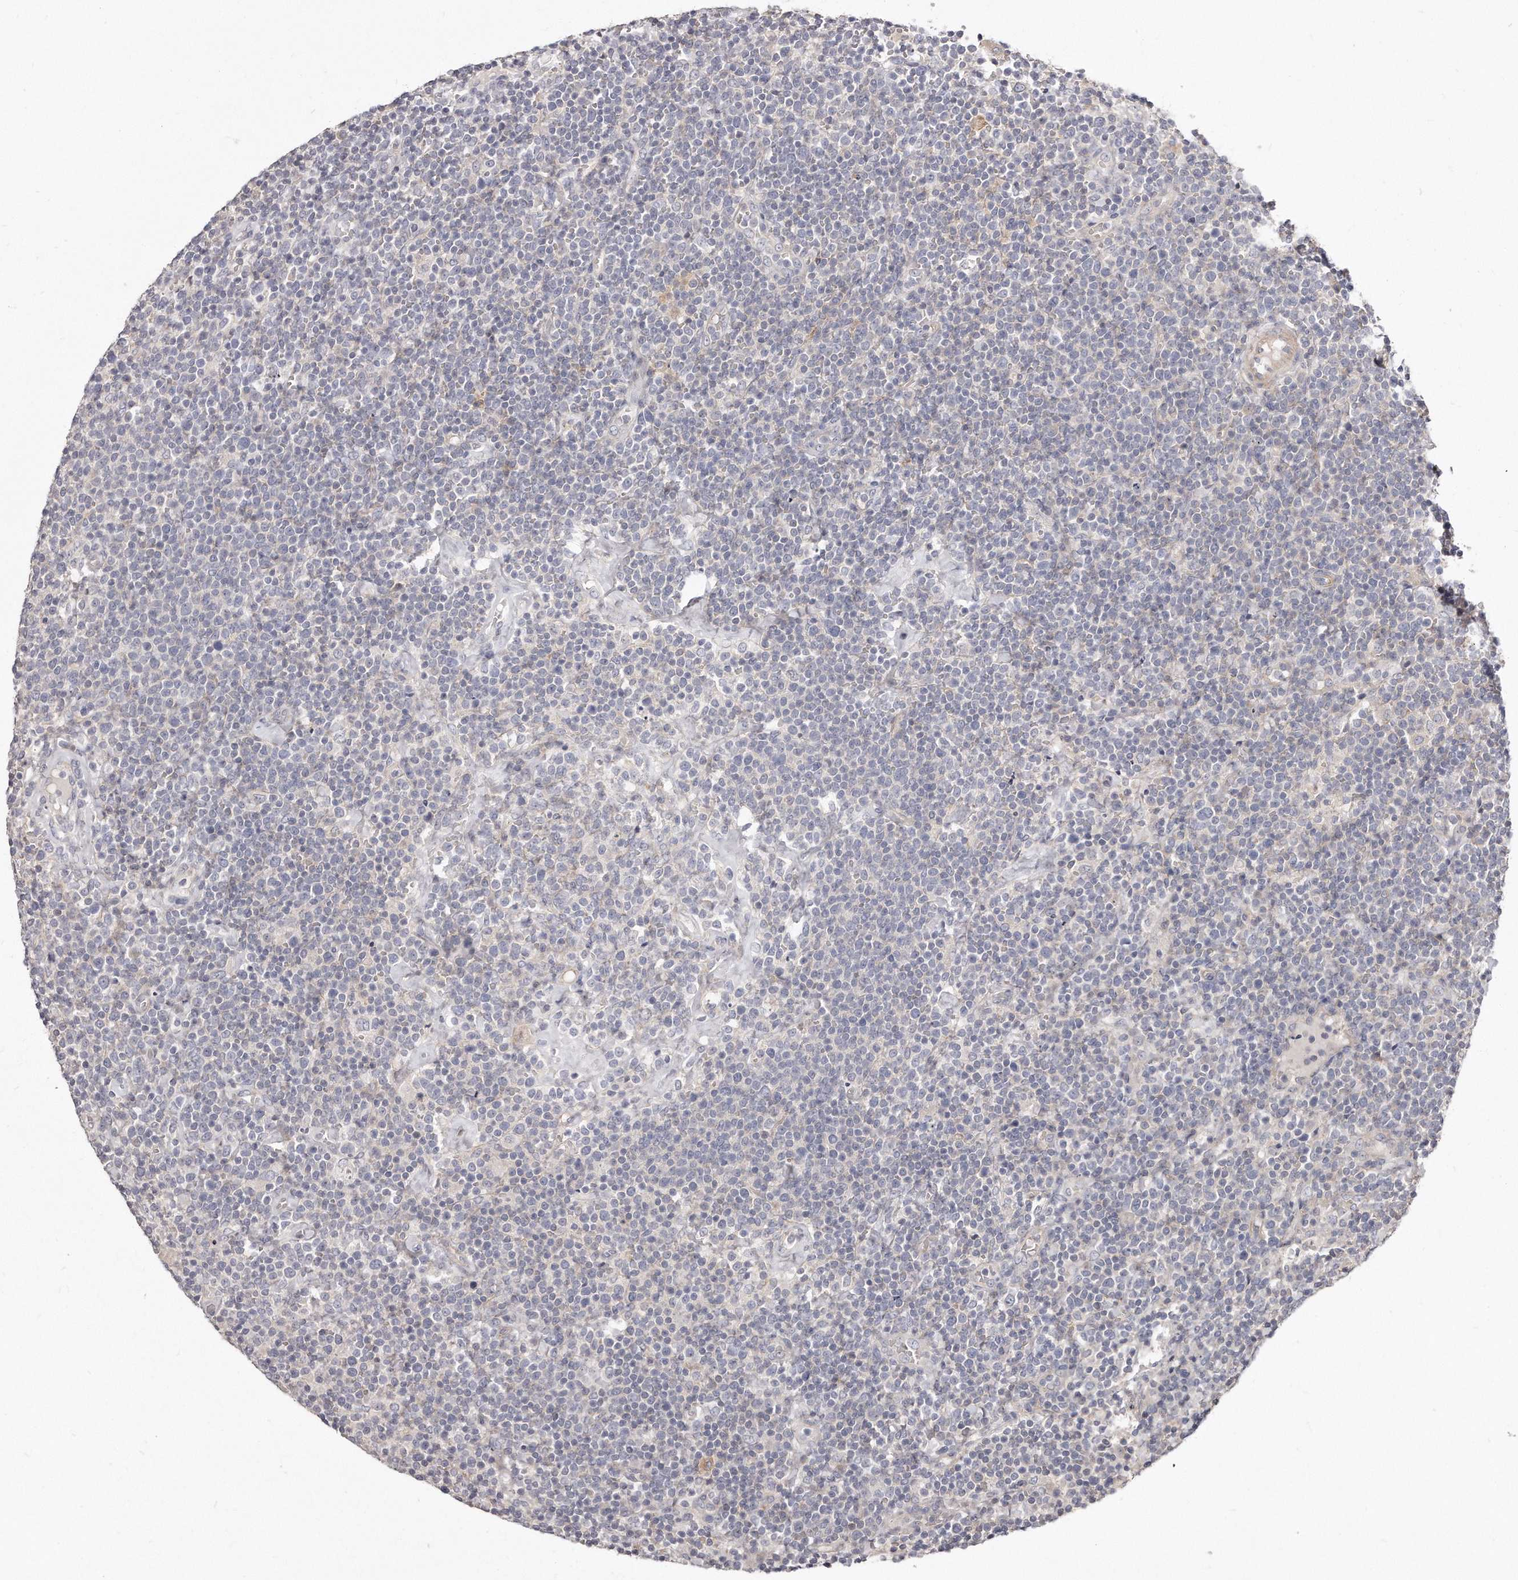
{"staining": {"intensity": "negative", "quantity": "none", "location": "none"}, "tissue": "lymphoma", "cell_type": "Tumor cells", "image_type": "cancer", "snomed": [{"axis": "morphology", "description": "Malignant lymphoma, non-Hodgkin's type, High grade"}, {"axis": "topography", "description": "Lymph node"}], "caption": "Human lymphoma stained for a protein using IHC displays no staining in tumor cells.", "gene": "TTLL4", "patient": {"sex": "male", "age": 61}}